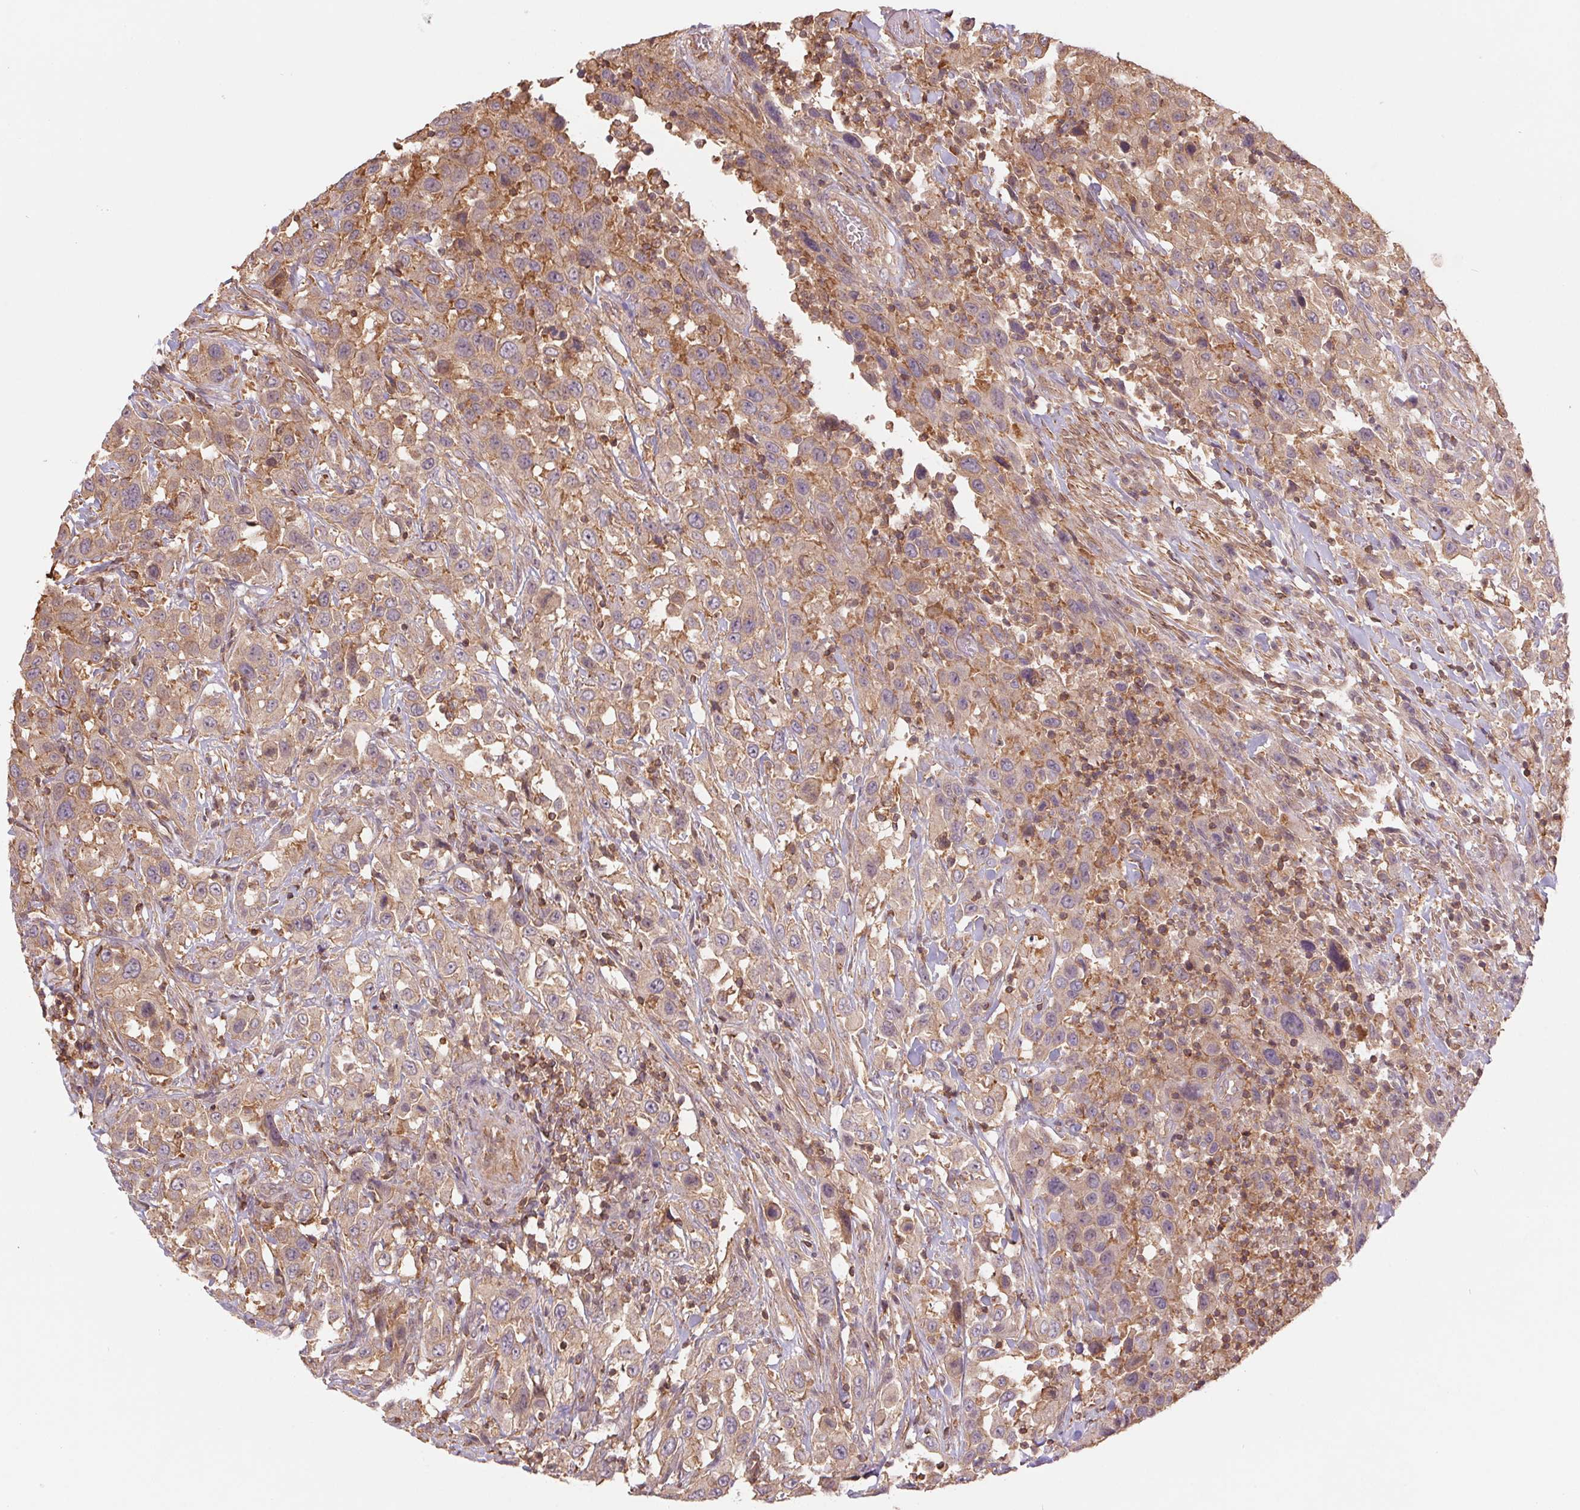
{"staining": {"intensity": "moderate", "quantity": ">75%", "location": "cytoplasmic/membranous"}, "tissue": "urothelial cancer", "cell_type": "Tumor cells", "image_type": "cancer", "snomed": [{"axis": "morphology", "description": "Urothelial carcinoma, High grade"}, {"axis": "topography", "description": "Urinary bladder"}], "caption": "Human urothelial carcinoma (high-grade) stained with a brown dye exhibits moderate cytoplasmic/membranous positive staining in approximately >75% of tumor cells.", "gene": "TUBA3D", "patient": {"sex": "male", "age": 61}}